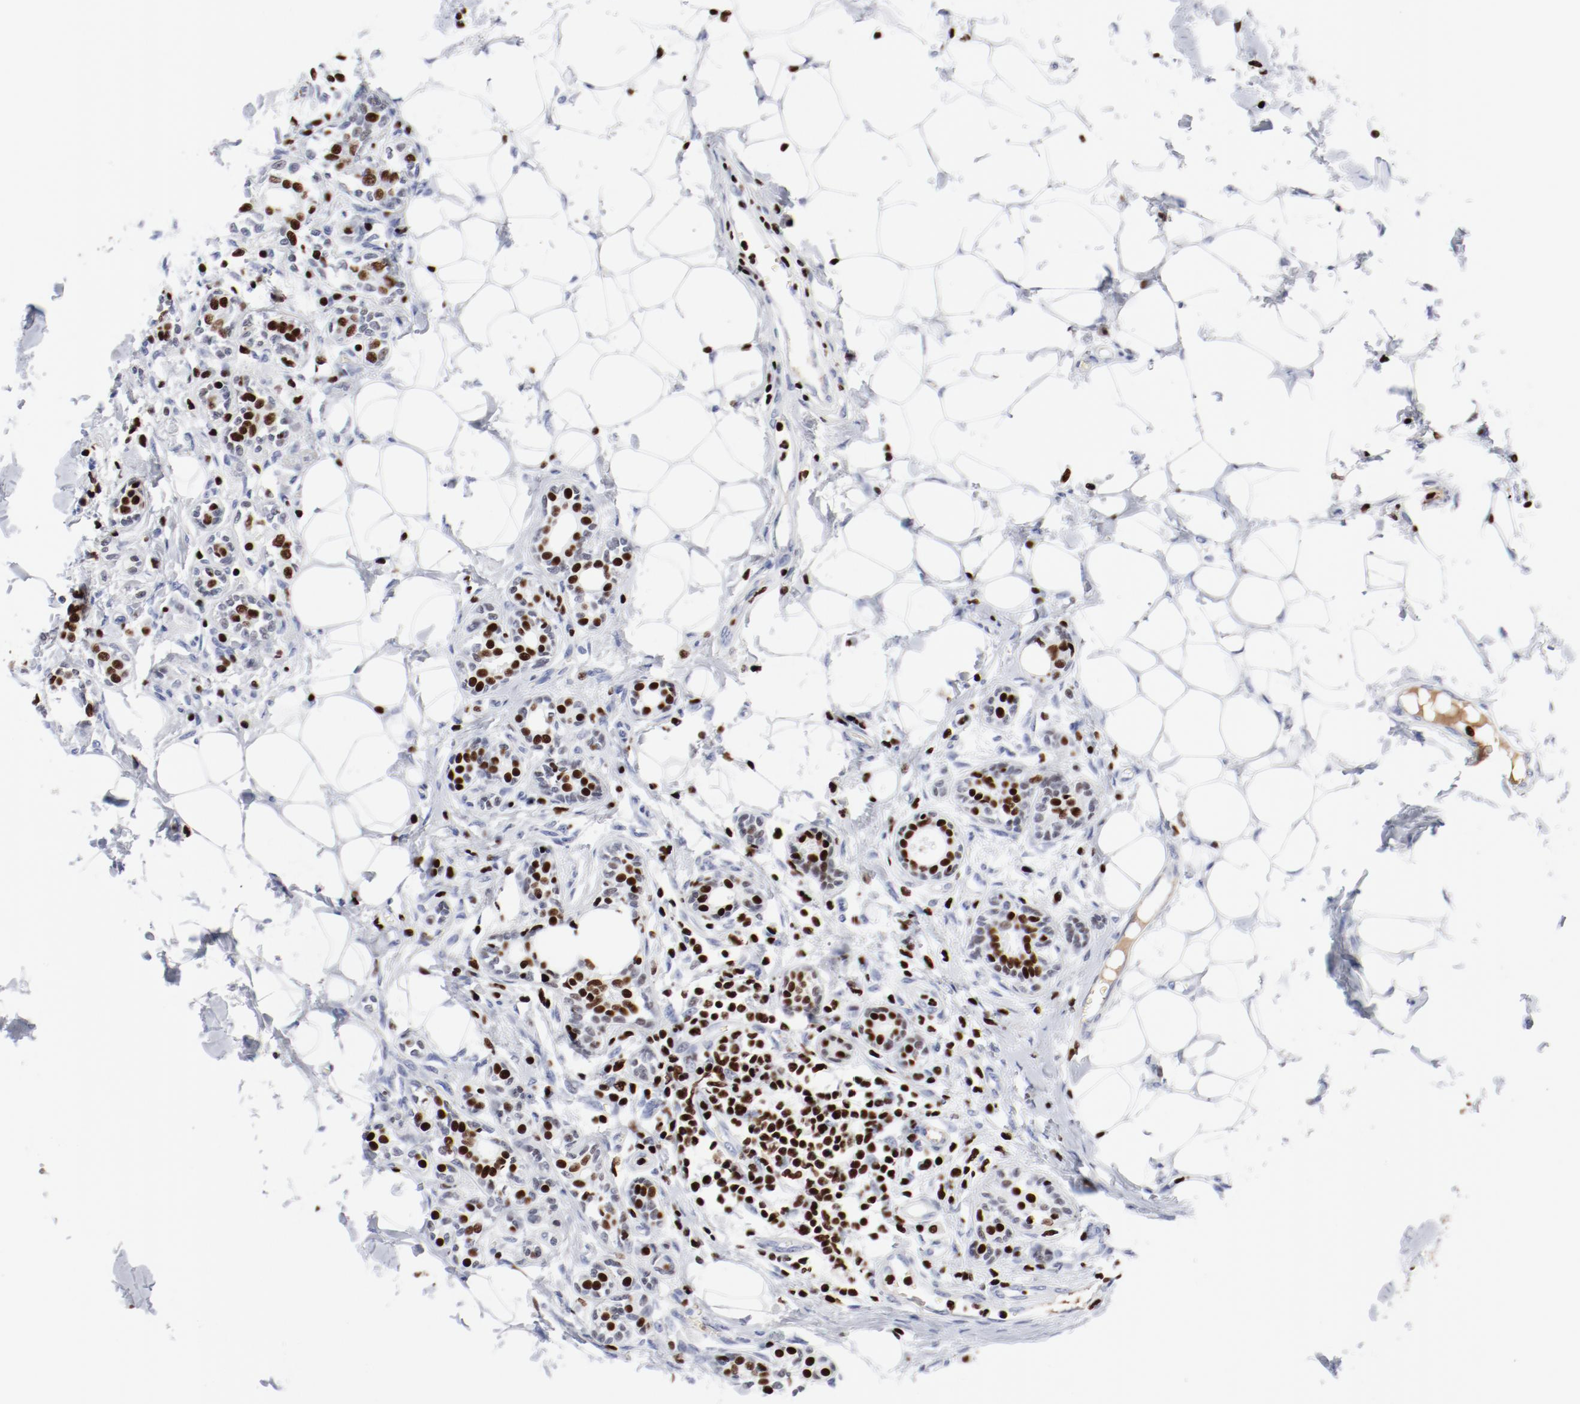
{"staining": {"intensity": "strong", "quantity": ">75%", "location": "nuclear"}, "tissue": "breast cancer", "cell_type": "Tumor cells", "image_type": "cancer", "snomed": [{"axis": "morphology", "description": "Duct carcinoma"}, {"axis": "topography", "description": "Breast"}], "caption": "A micrograph of human invasive ductal carcinoma (breast) stained for a protein exhibits strong nuclear brown staining in tumor cells. (DAB = brown stain, brightfield microscopy at high magnification).", "gene": "SMARCC2", "patient": {"sex": "female", "age": 40}}